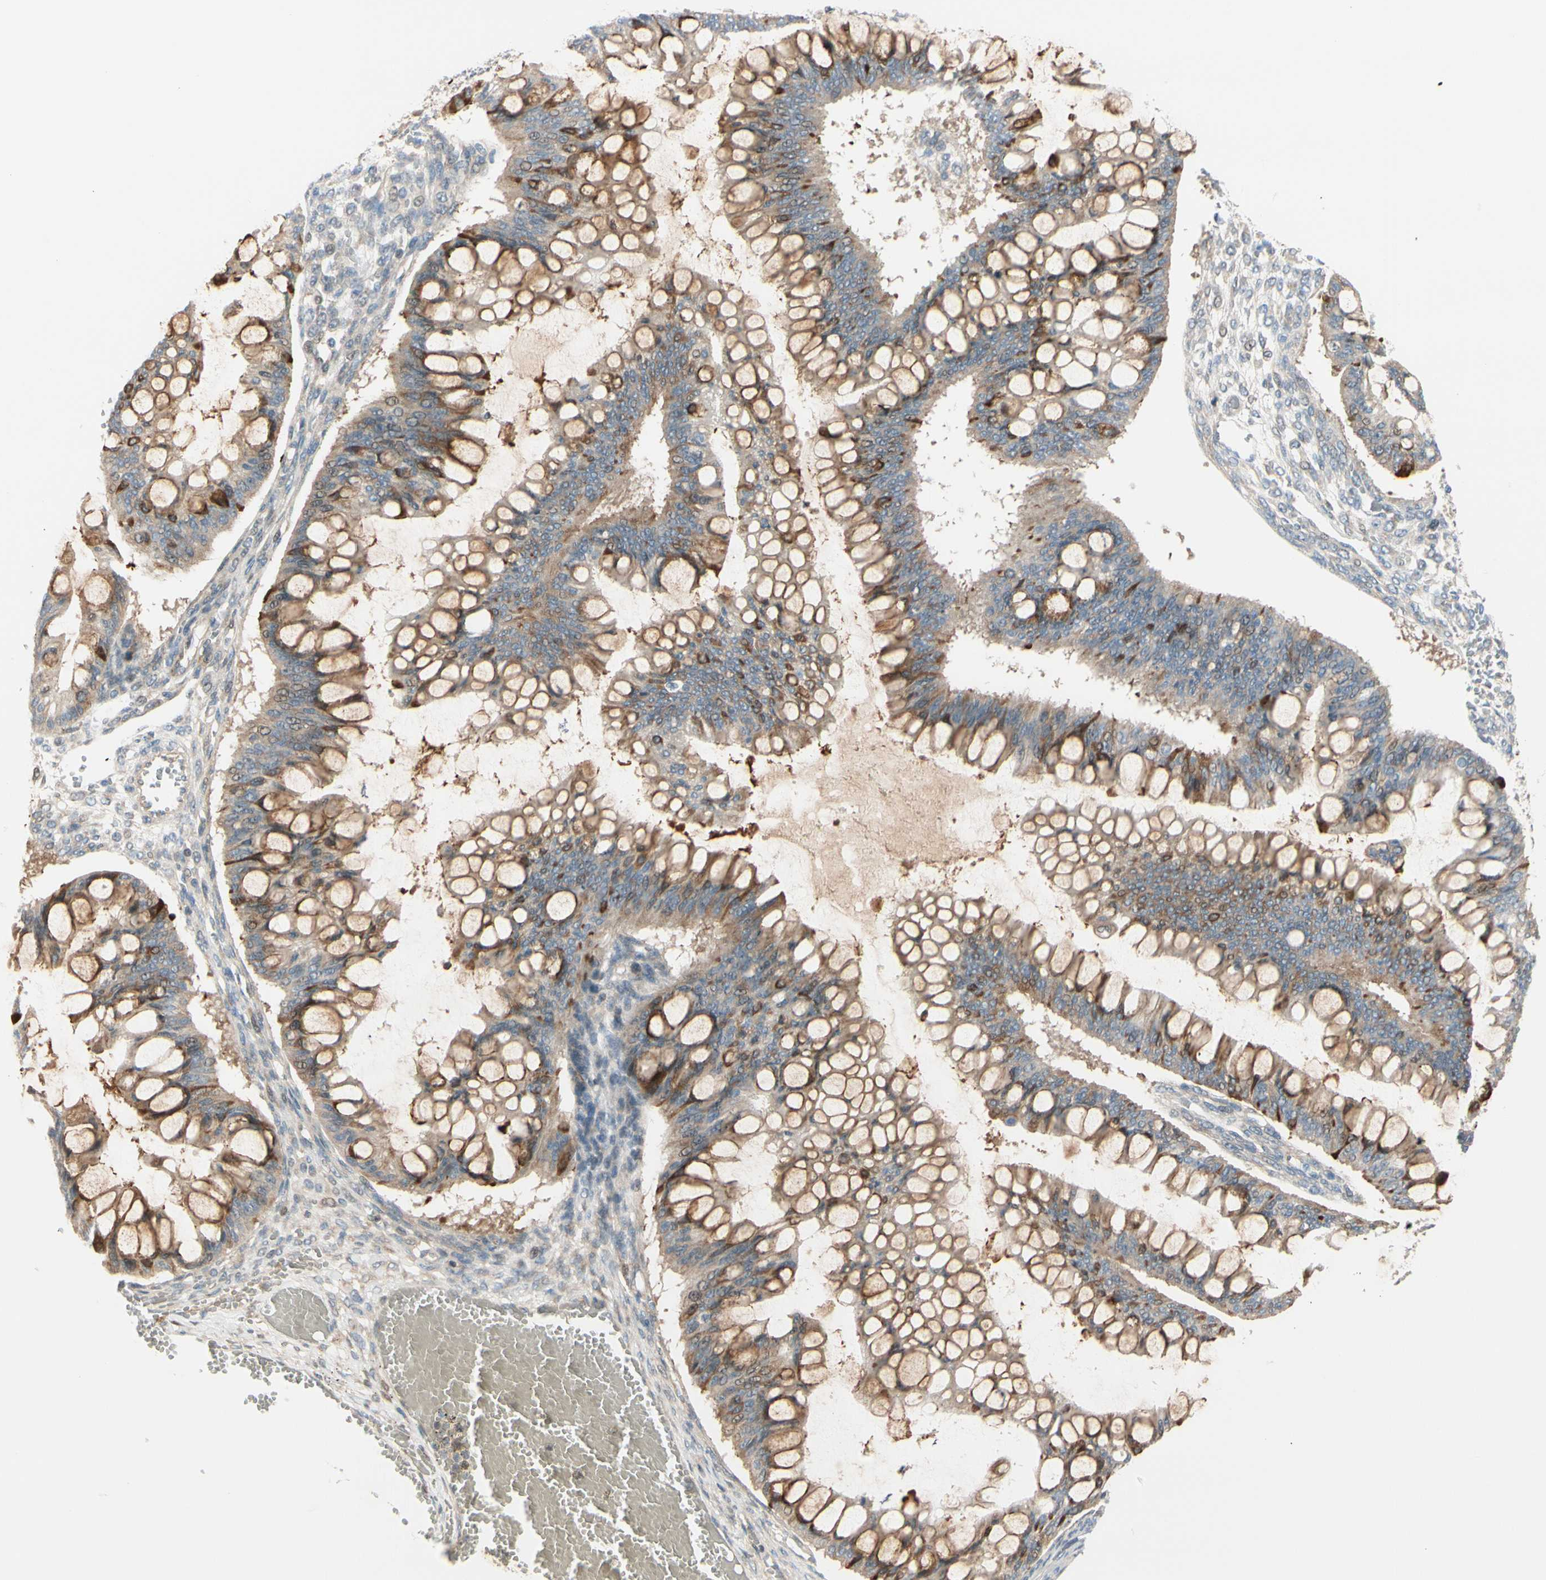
{"staining": {"intensity": "moderate", "quantity": ">75%", "location": "cytoplasmic/membranous"}, "tissue": "ovarian cancer", "cell_type": "Tumor cells", "image_type": "cancer", "snomed": [{"axis": "morphology", "description": "Cystadenocarcinoma, mucinous, NOS"}, {"axis": "topography", "description": "Ovary"}], "caption": "Approximately >75% of tumor cells in ovarian mucinous cystadenocarcinoma demonstrate moderate cytoplasmic/membranous protein expression as visualized by brown immunohistochemical staining.", "gene": "PTTG1", "patient": {"sex": "female", "age": 73}}